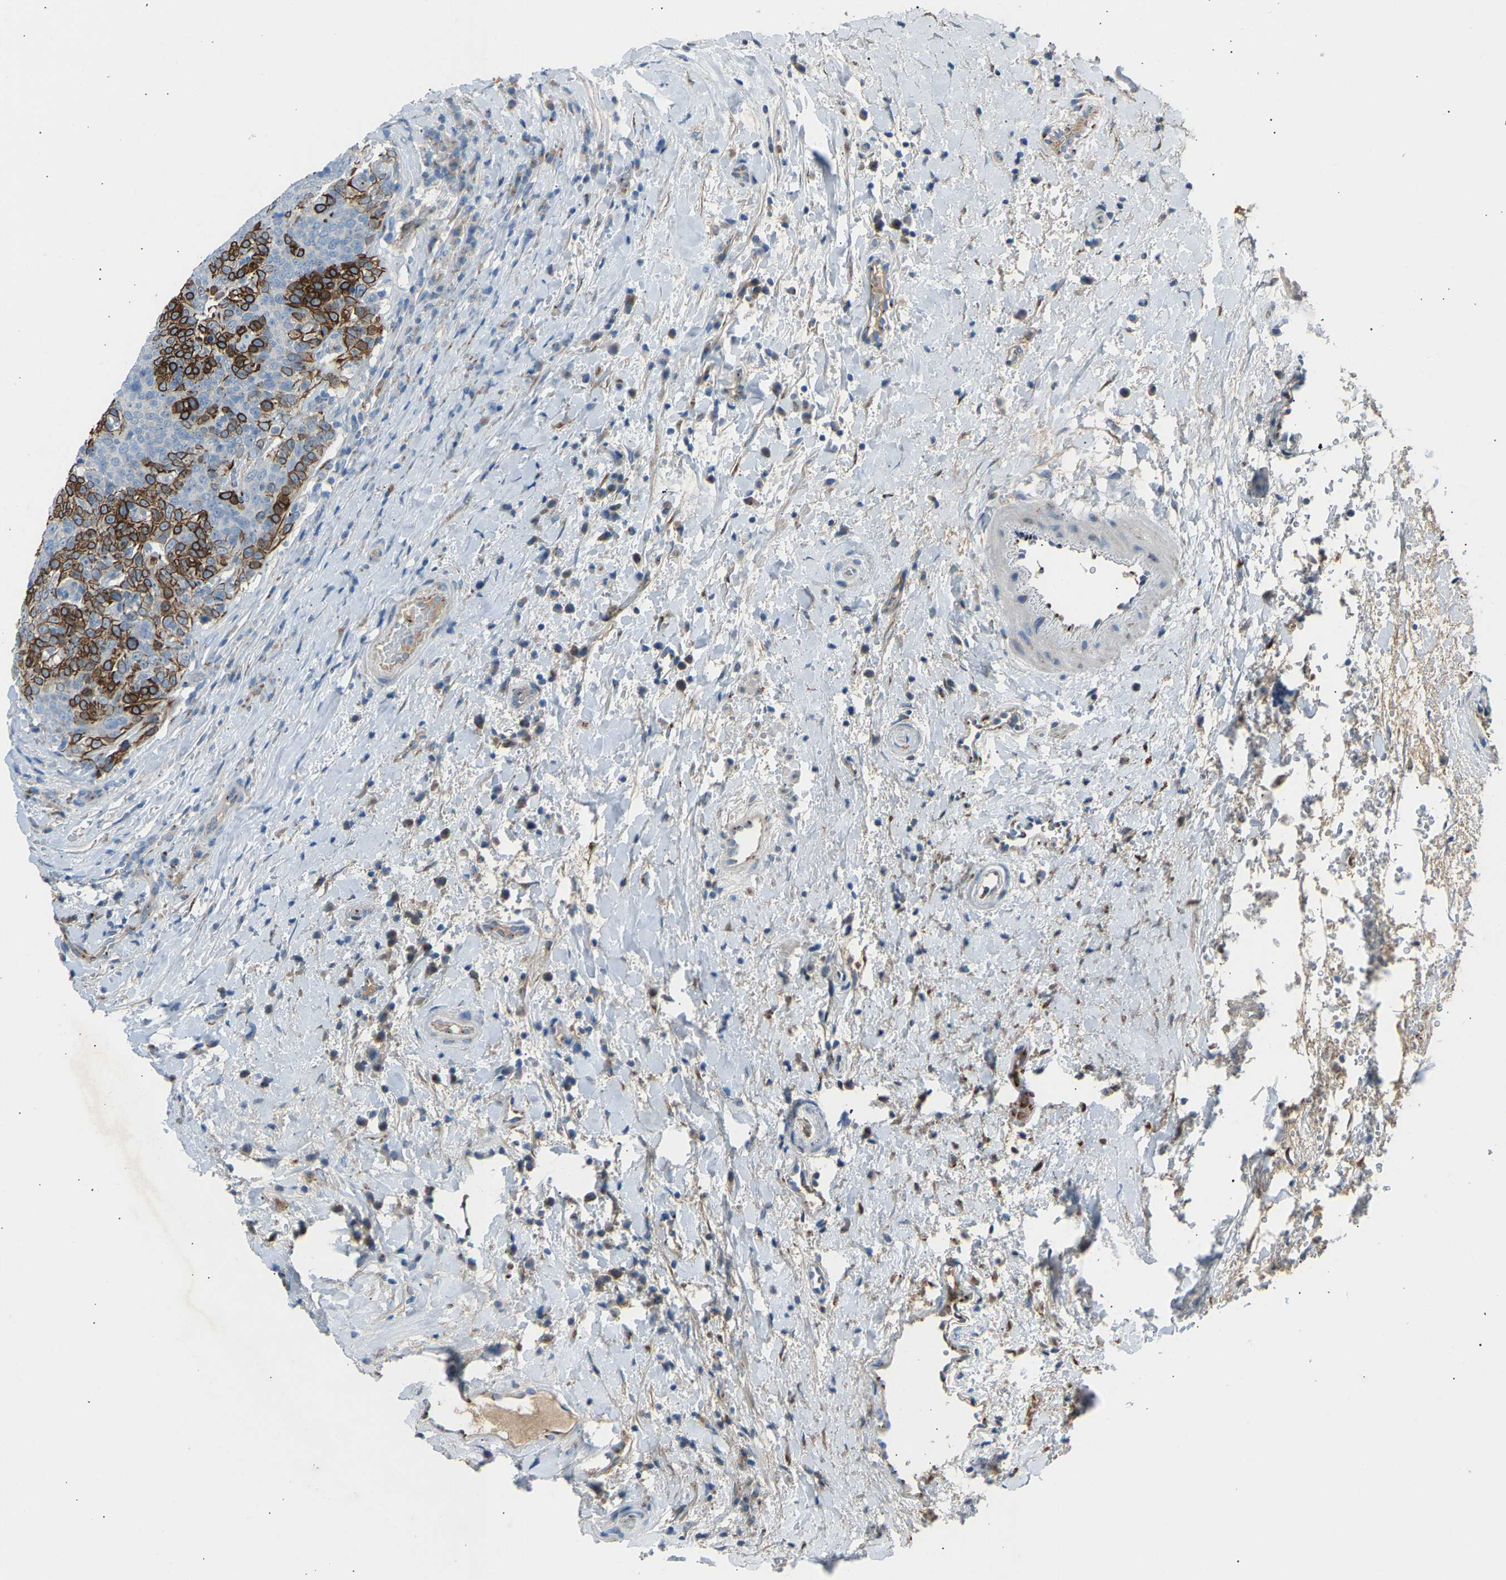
{"staining": {"intensity": "strong", "quantity": "25%-75%", "location": "cytoplasmic/membranous"}, "tissue": "head and neck cancer", "cell_type": "Tumor cells", "image_type": "cancer", "snomed": [{"axis": "morphology", "description": "Squamous cell carcinoma, NOS"}, {"axis": "morphology", "description": "Squamous cell carcinoma, metastatic, NOS"}, {"axis": "topography", "description": "Lymph node"}, {"axis": "topography", "description": "Head-Neck"}], "caption": "Head and neck squamous cell carcinoma stained with DAB (3,3'-diaminobenzidine) immunohistochemistry reveals high levels of strong cytoplasmic/membranous staining in approximately 25%-75% of tumor cells.", "gene": "CYREN", "patient": {"sex": "male", "age": 62}}